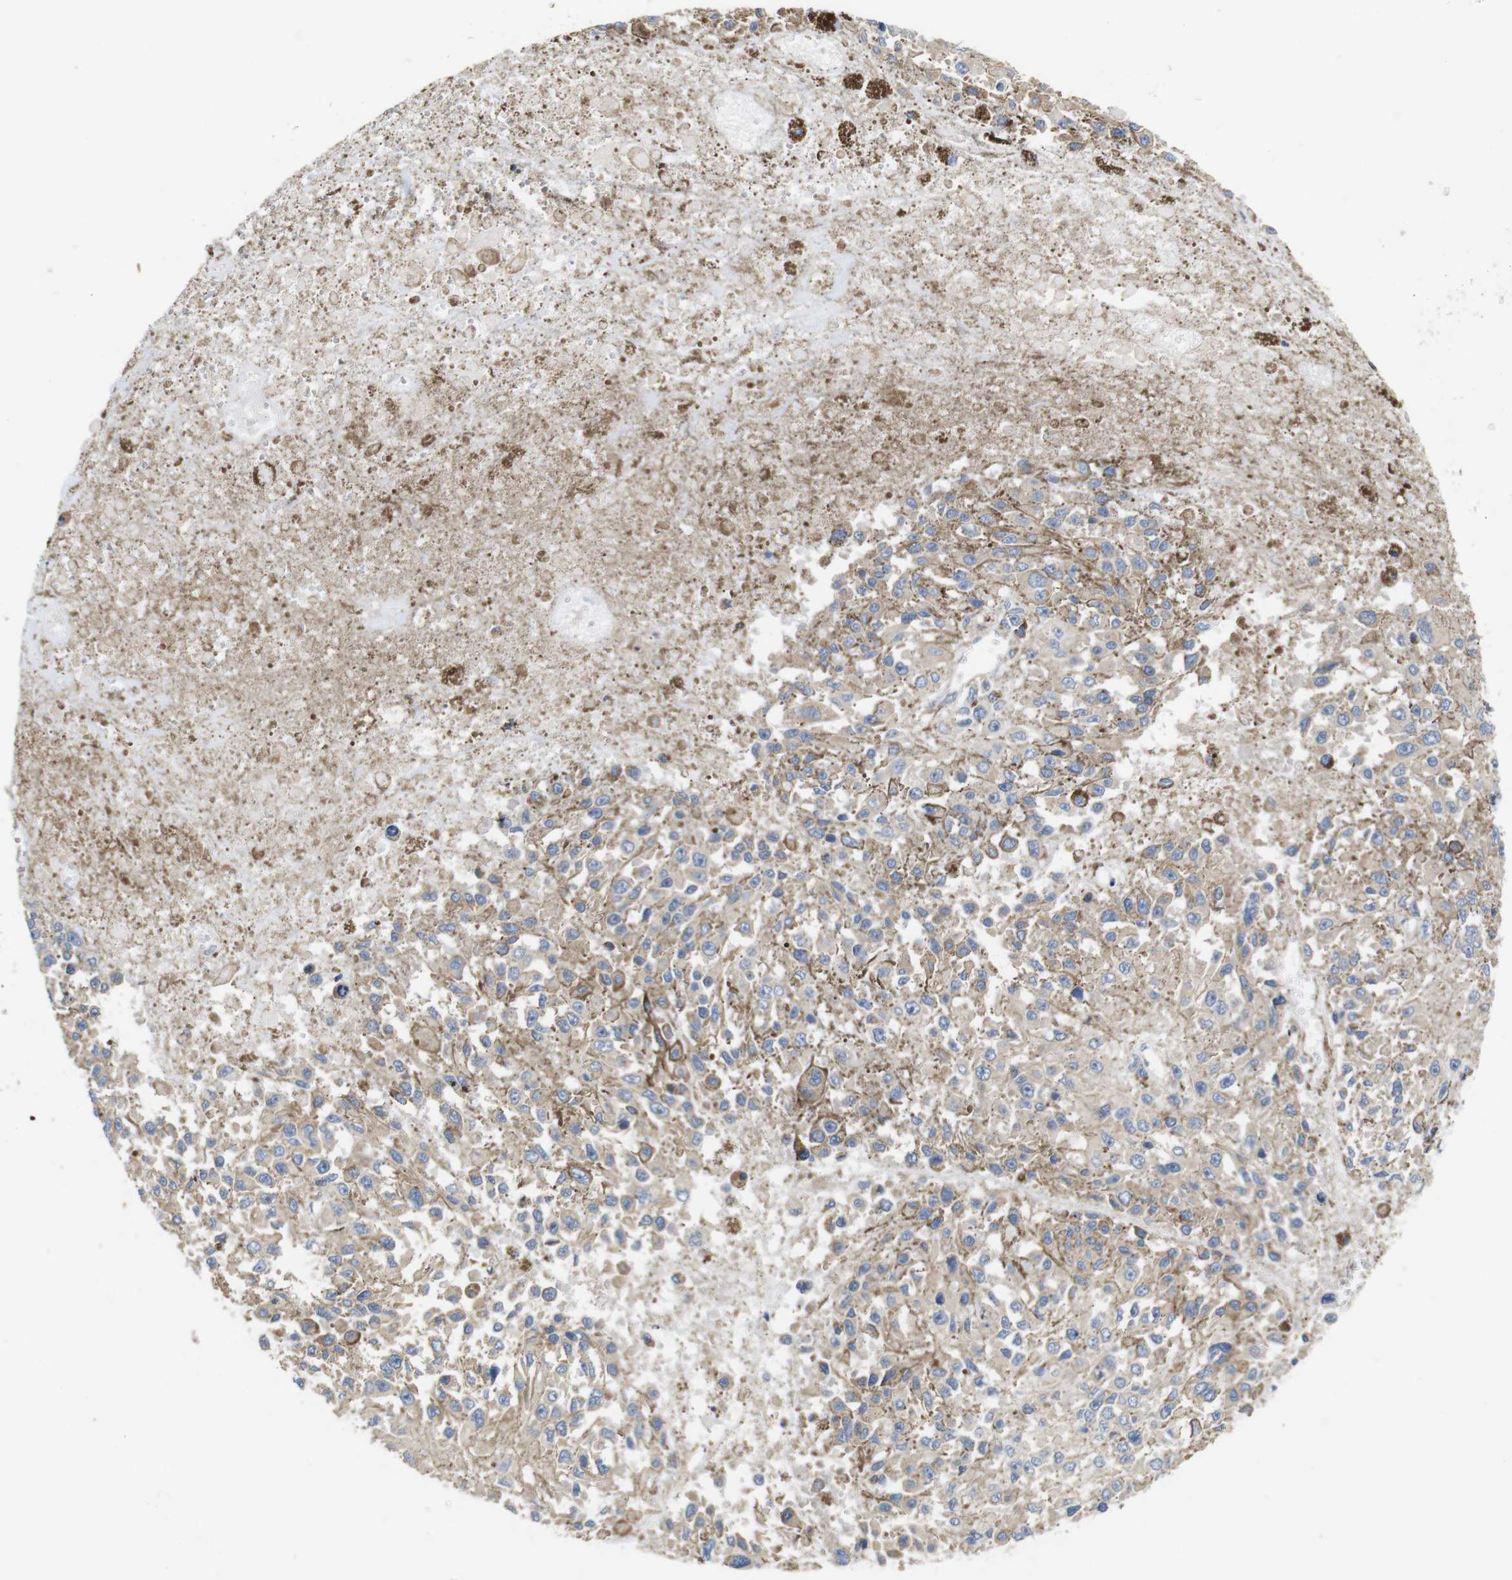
{"staining": {"intensity": "weak", "quantity": ">75%", "location": "cytoplasmic/membranous"}, "tissue": "melanoma", "cell_type": "Tumor cells", "image_type": "cancer", "snomed": [{"axis": "morphology", "description": "Malignant melanoma, Metastatic site"}, {"axis": "topography", "description": "Lymph node"}], "caption": "Malignant melanoma (metastatic site) stained with immunohistochemistry shows weak cytoplasmic/membranous expression in about >75% of tumor cells. (Brightfield microscopy of DAB IHC at high magnification).", "gene": "MARCHF7", "patient": {"sex": "male", "age": 59}}